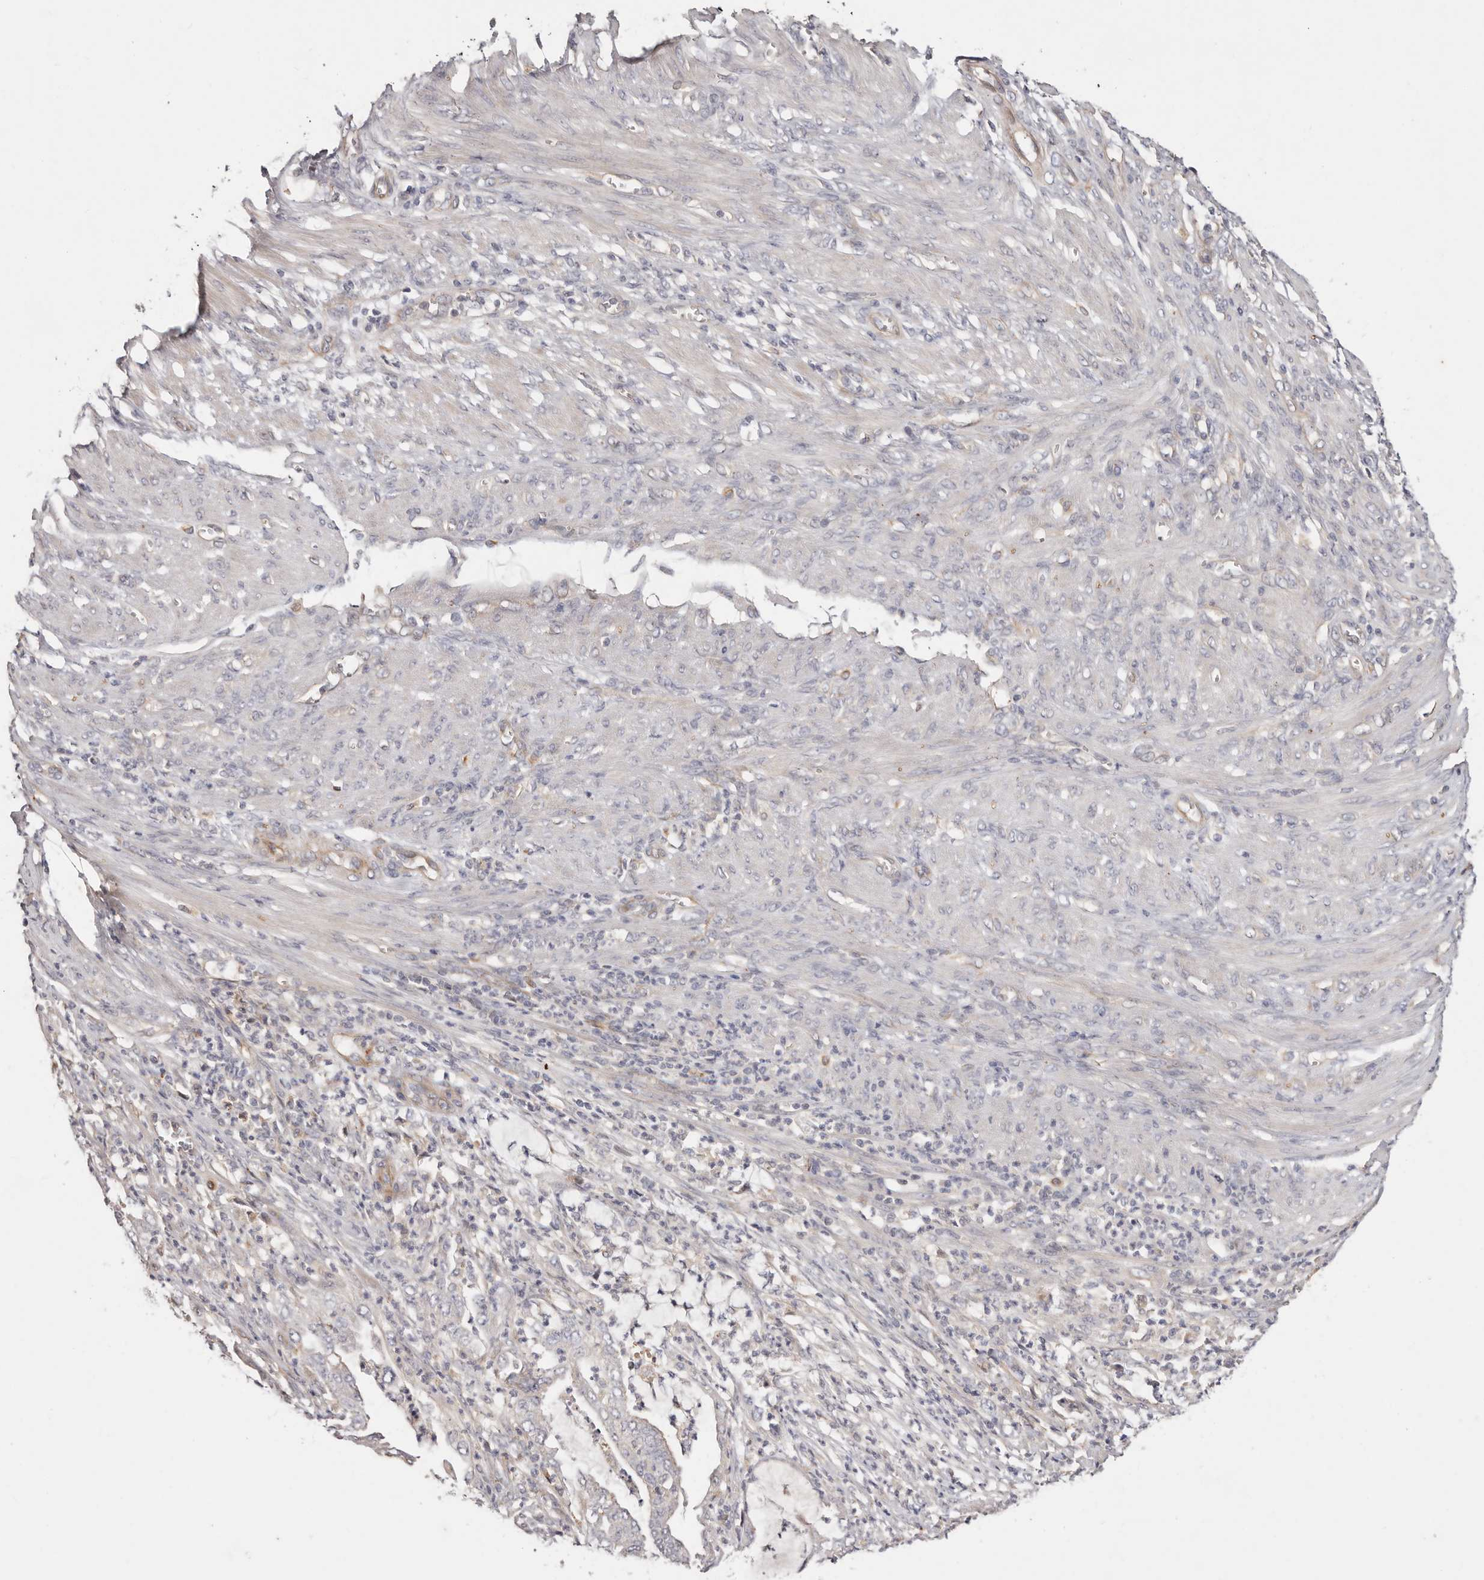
{"staining": {"intensity": "negative", "quantity": "none", "location": "none"}, "tissue": "endometrial cancer", "cell_type": "Tumor cells", "image_type": "cancer", "snomed": [{"axis": "morphology", "description": "Adenocarcinoma, NOS"}, {"axis": "topography", "description": "Endometrium"}], "caption": "IHC of adenocarcinoma (endometrial) shows no expression in tumor cells.", "gene": "THBS3", "patient": {"sex": "female", "age": 51}}